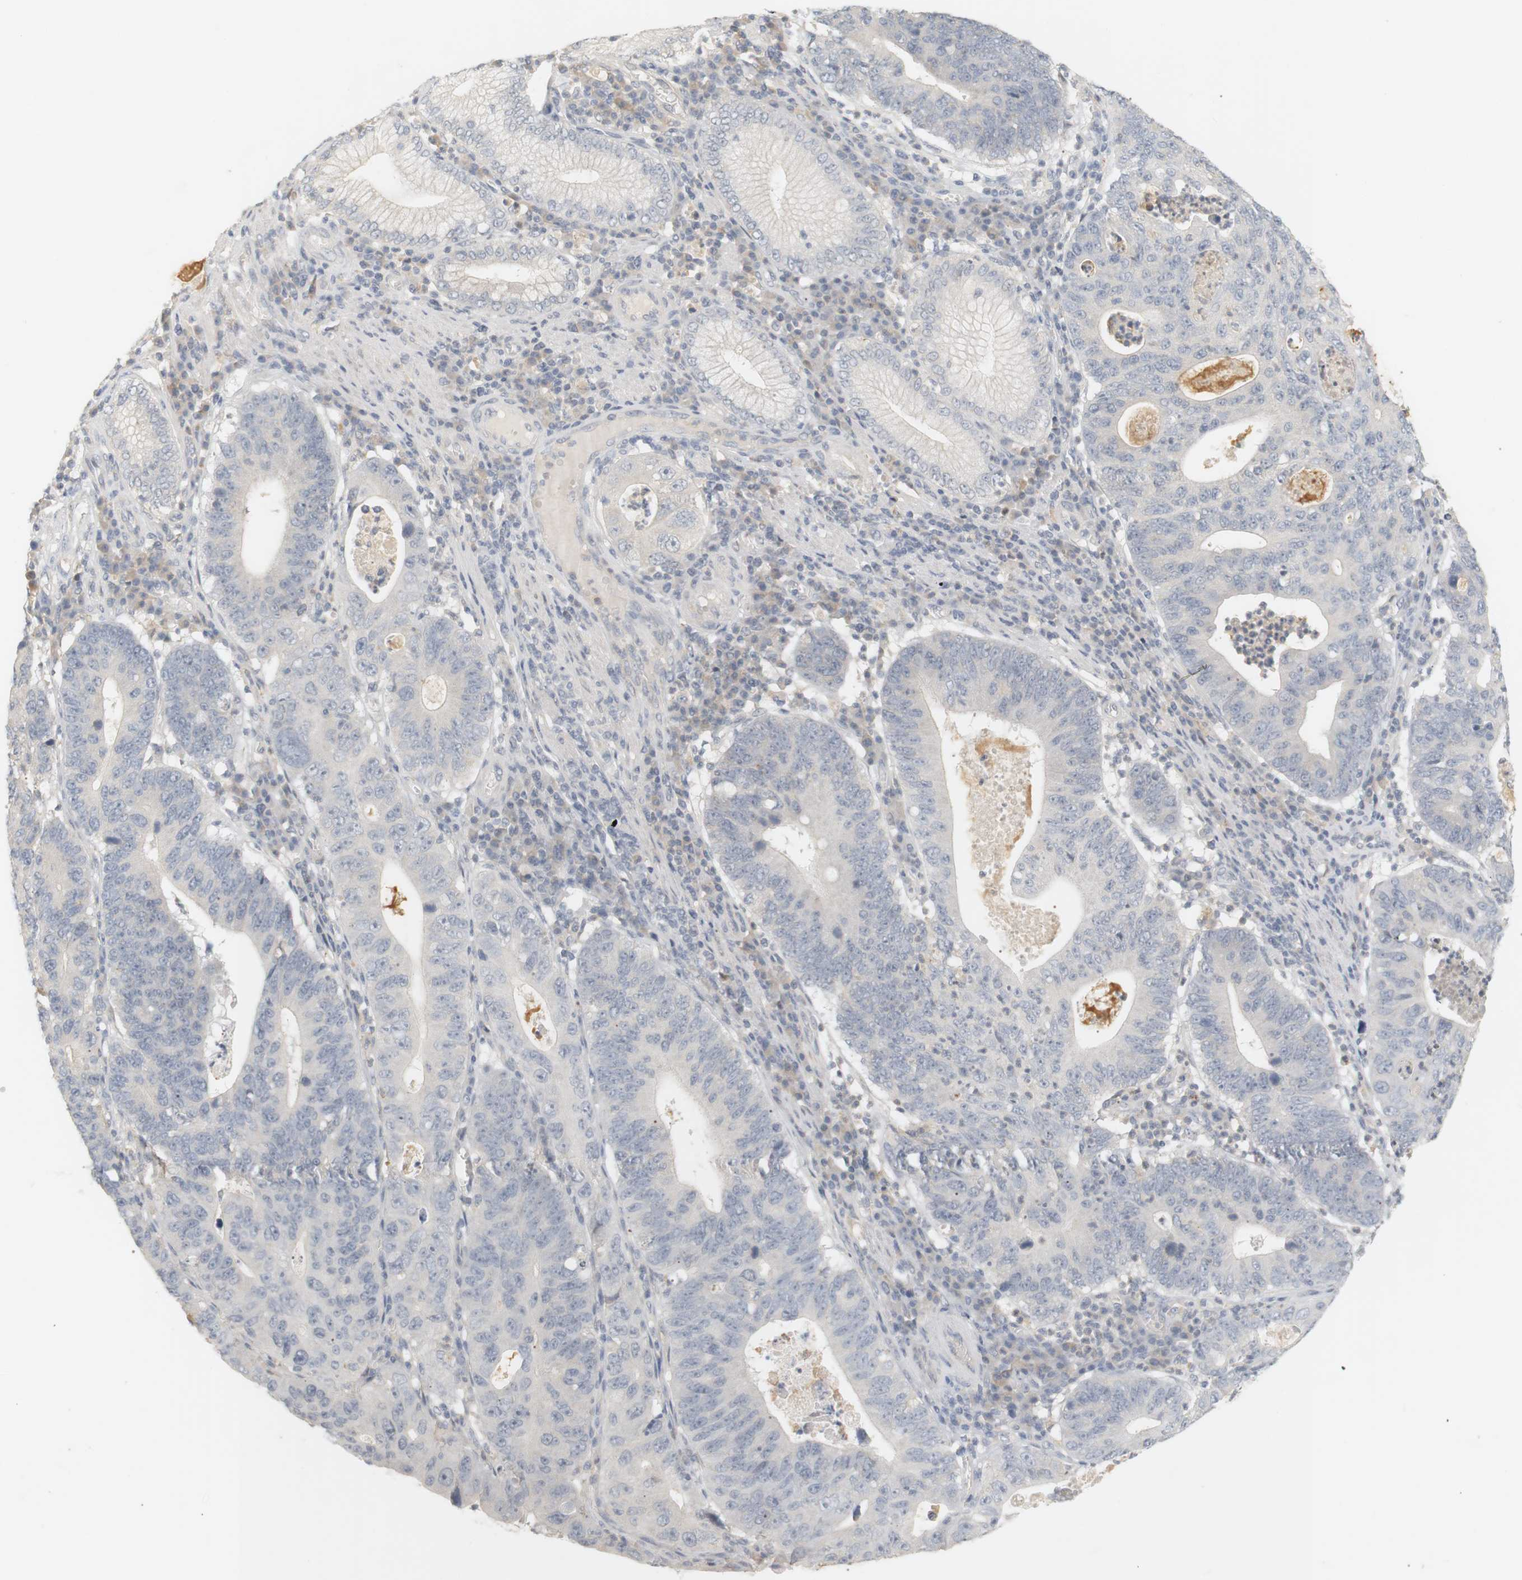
{"staining": {"intensity": "negative", "quantity": "none", "location": "none"}, "tissue": "stomach cancer", "cell_type": "Tumor cells", "image_type": "cancer", "snomed": [{"axis": "morphology", "description": "Adenocarcinoma, NOS"}, {"axis": "topography", "description": "Stomach"}], "caption": "Tumor cells are negative for brown protein staining in stomach cancer.", "gene": "RTN3", "patient": {"sex": "male", "age": 59}}